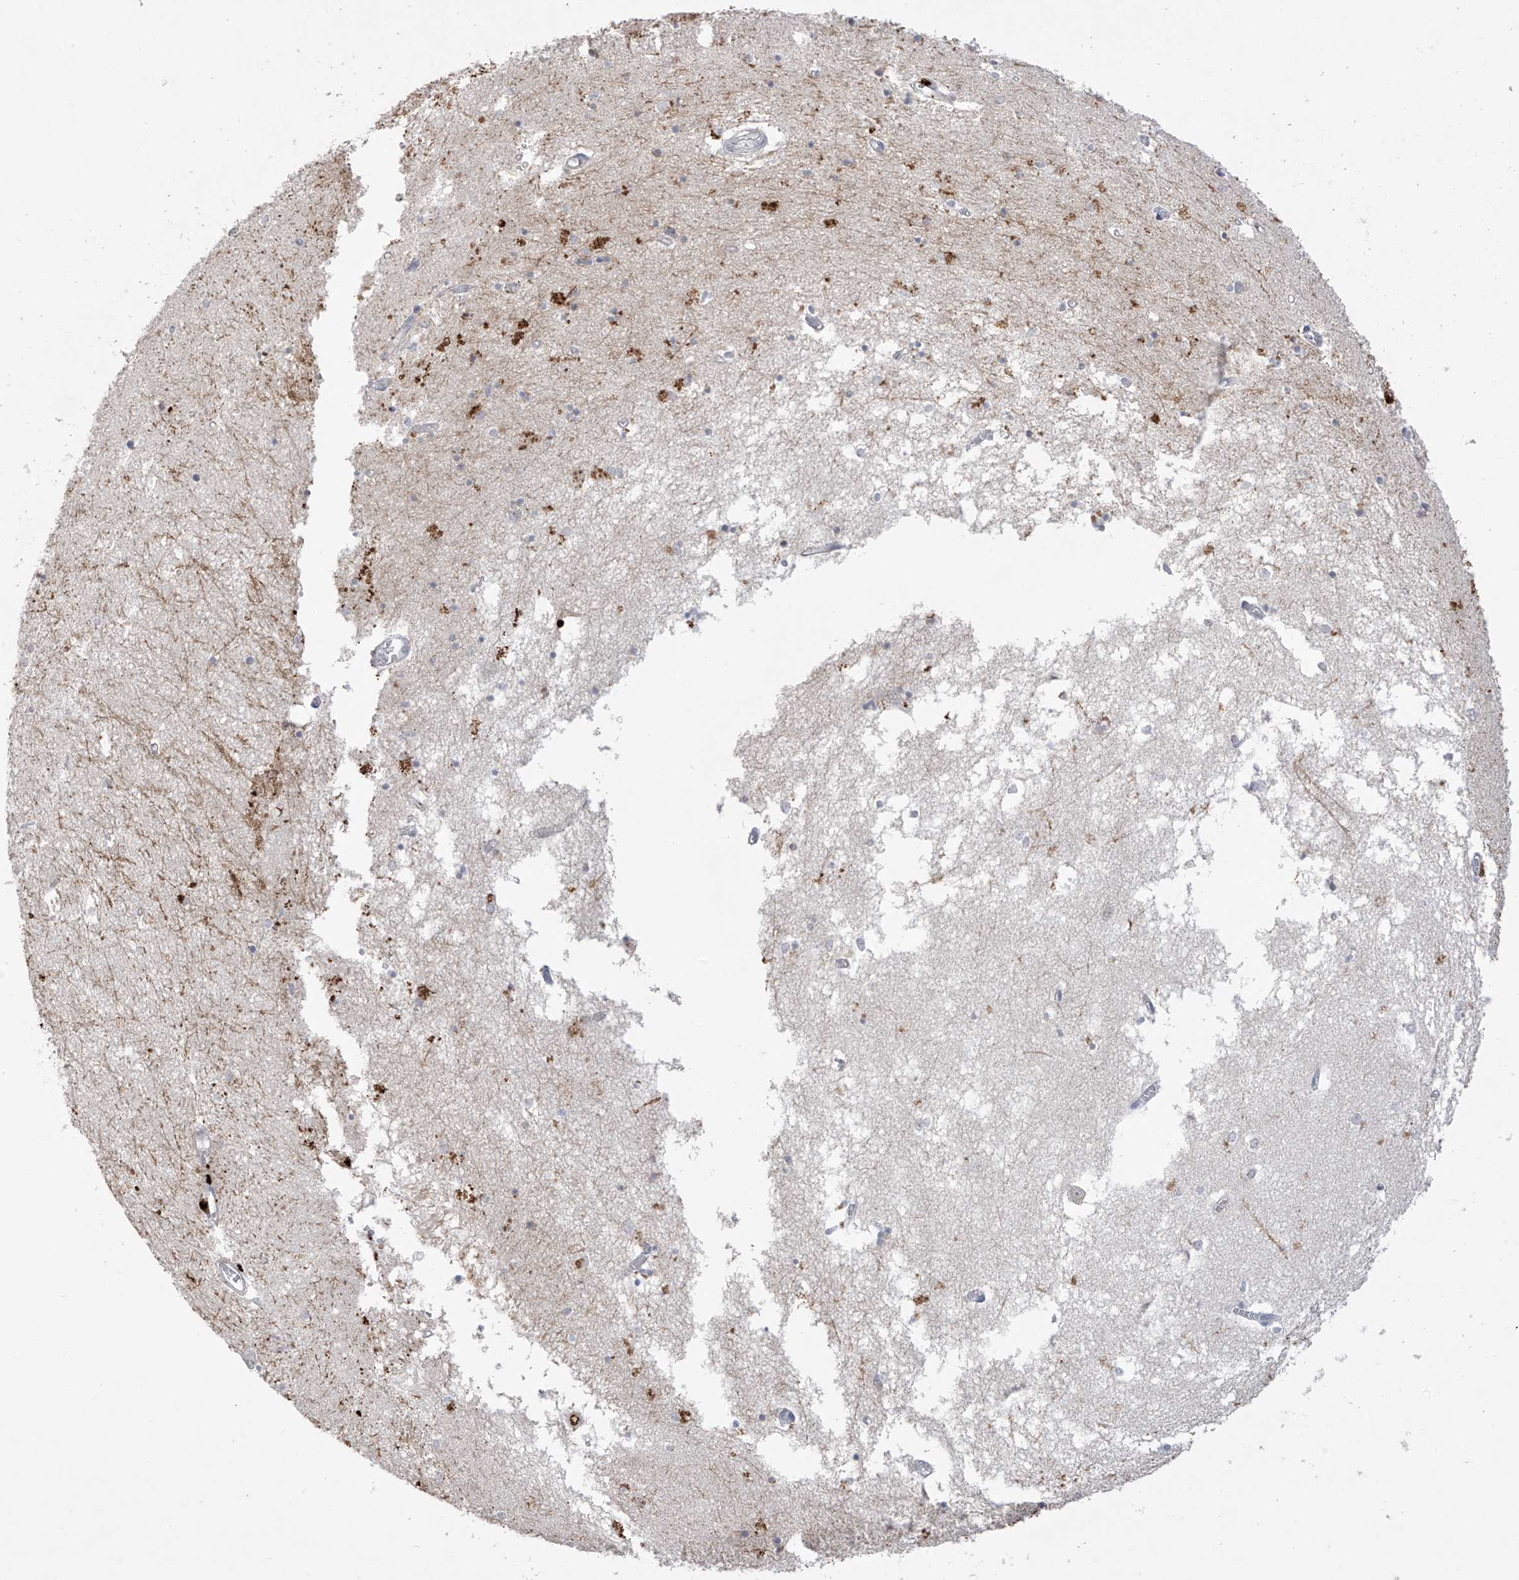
{"staining": {"intensity": "negative", "quantity": "none", "location": "none"}, "tissue": "hippocampus", "cell_type": "Glial cells", "image_type": "normal", "snomed": [{"axis": "morphology", "description": "Normal tissue, NOS"}, {"axis": "topography", "description": "Hippocampus"}], "caption": "Histopathology image shows no significant protein expression in glial cells of benign hippocampus. (DAB (3,3'-diaminobenzidine) immunohistochemistry with hematoxylin counter stain).", "gene": "ANGEL2", "patient": {"sex": "male", "age": 70}}